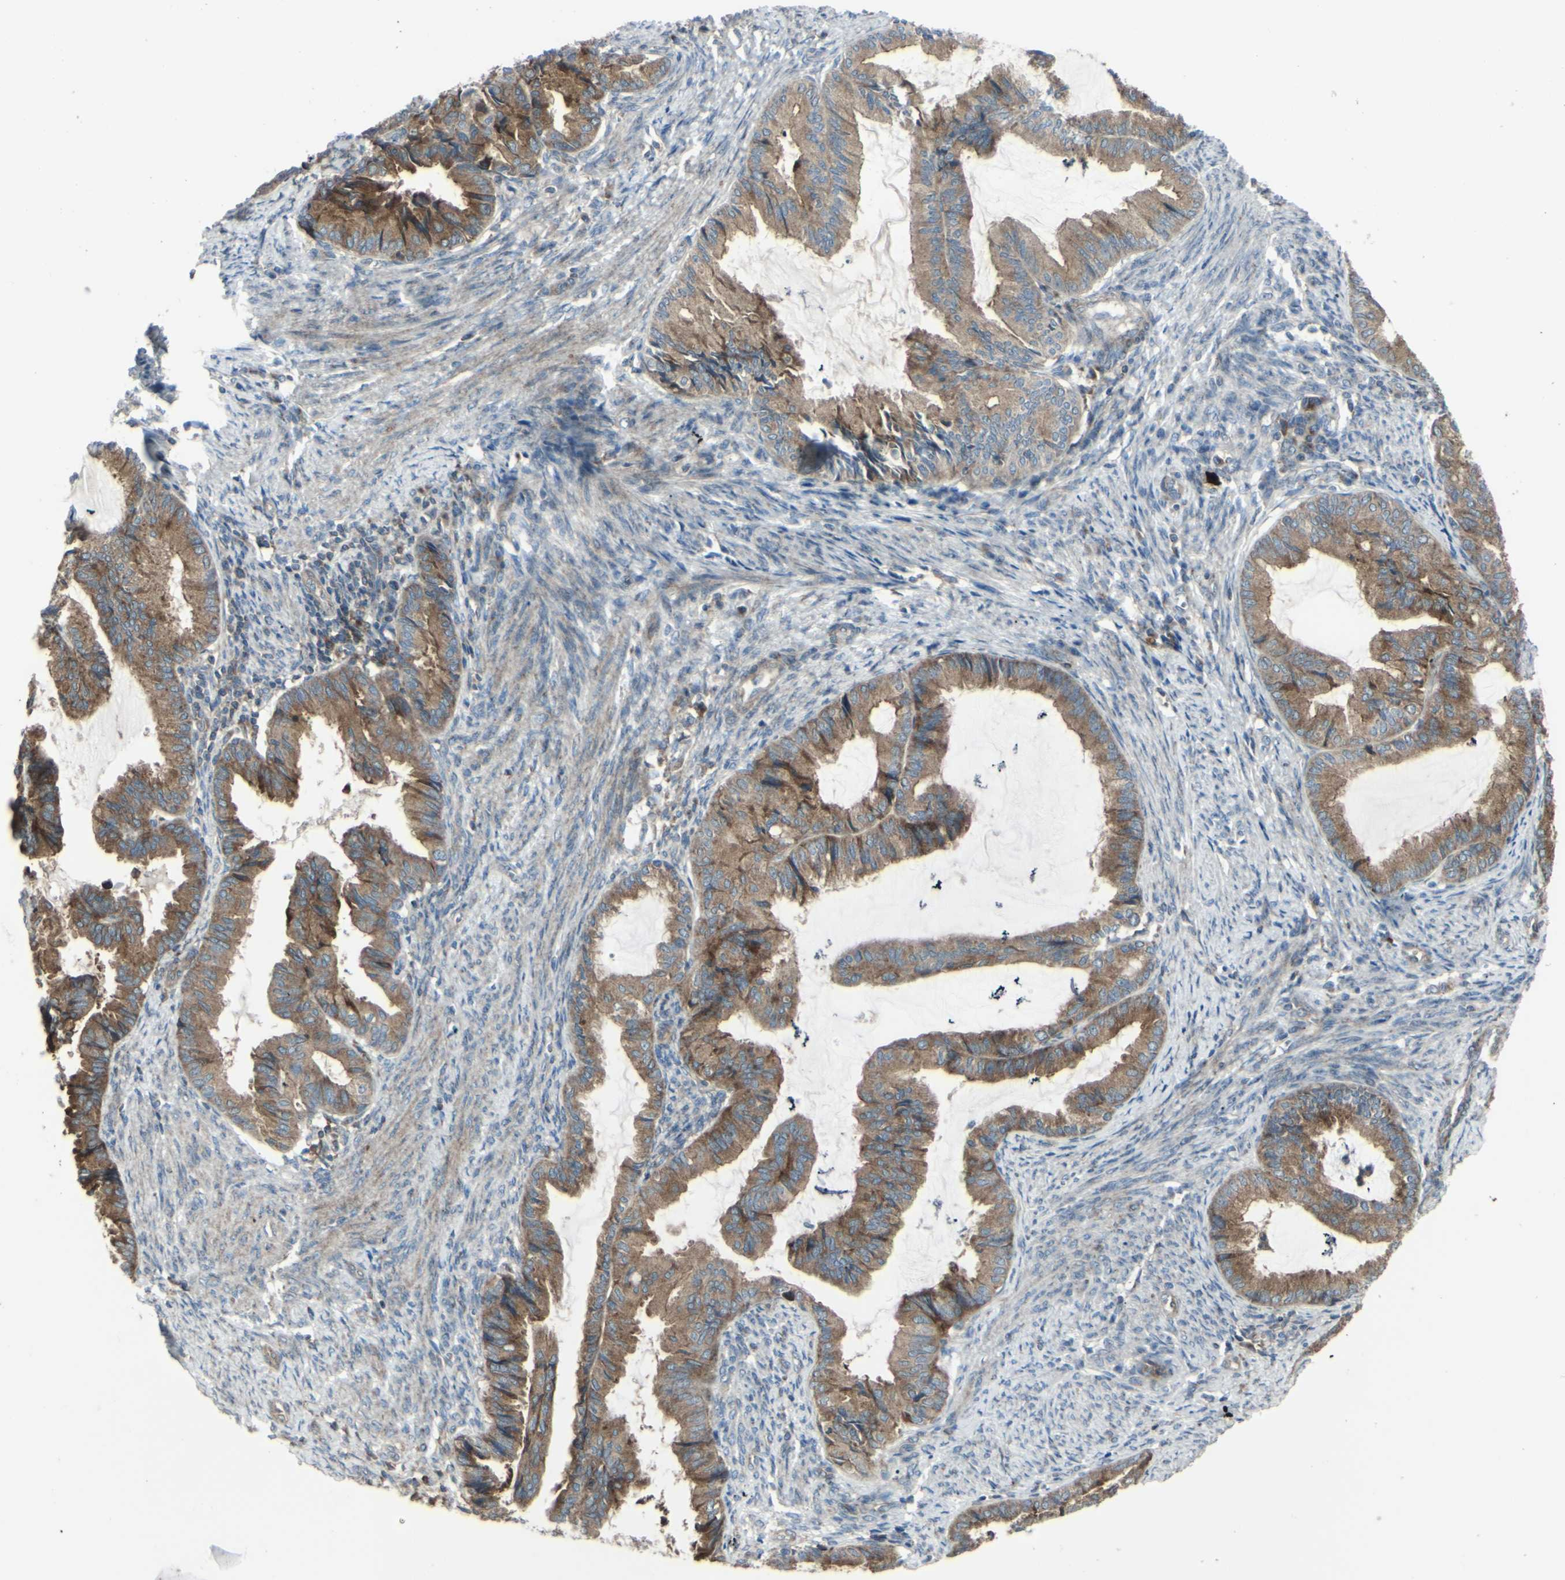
{"staining": {"intensity": "moderate", "quantity": ">75%", "location": "cytoplasmic/membranous"}, "tissue": "endometrial cancer", "cell_type": "Tumor cells", "image_type": "cancer", "snomed": [{"axis": "morphology", "description": "Adenocarcinoma, NOS"}, {"axis": "topography", "description": "Endometrium"}], "caption": "Human endometrial cancer stained for a protein (brown) demonstrates moderate cytoplasmic/membranous positive positivity in approximately >75% of tumor cells.", "gene": "NAPA", "patient": {"sex": "female", "age": 86}}